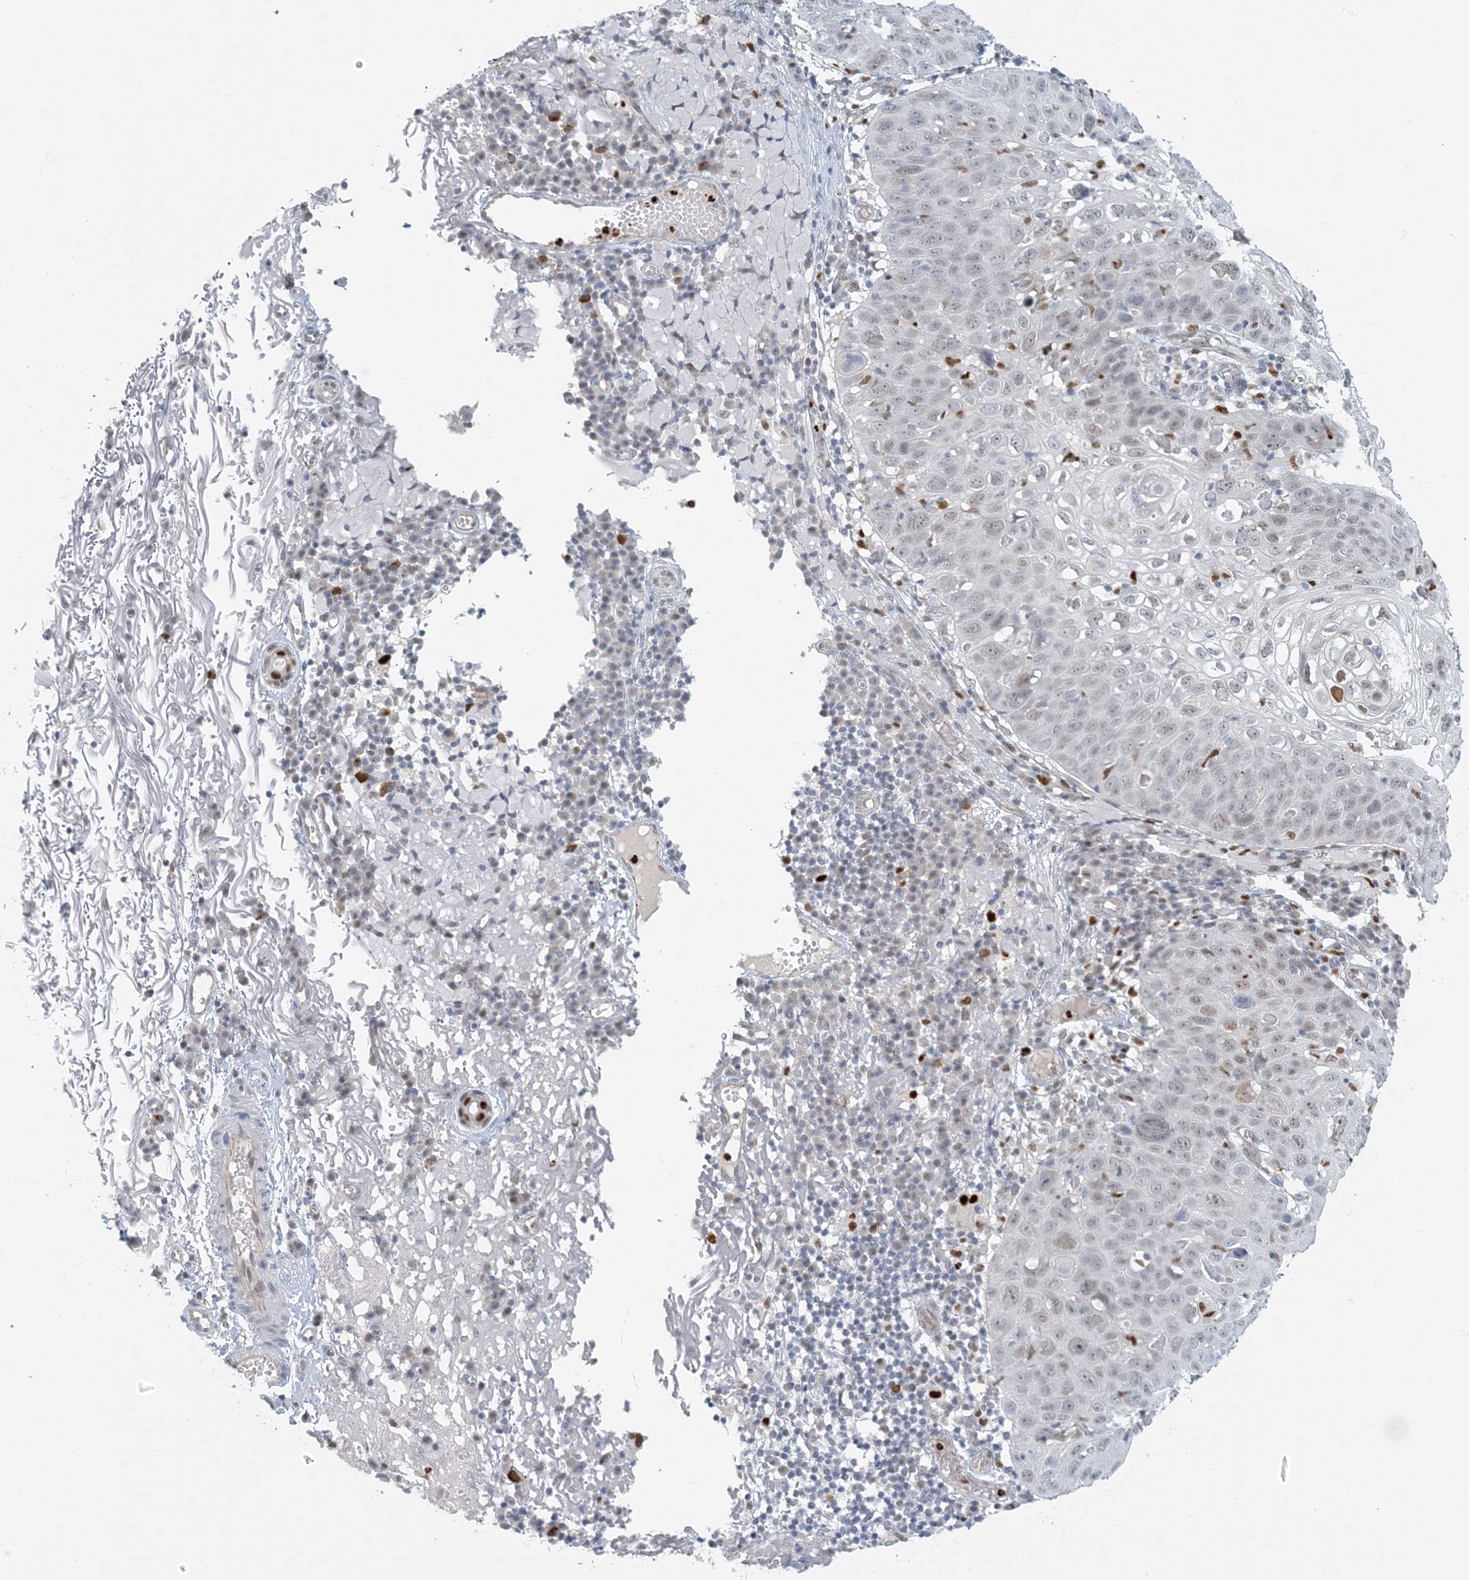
{"staining": {"intensity": "weak", "quantity": "<25%", "location": "nuclear"}, "tissue": "skin cancer", "cell_type": "Tumor cells", "image_type": "cancer", "snomed": [{"axis": "morphology", "description": "Squamous cell carcinoma, NOS"}, {"axis": "topography", "description": "Skin"}], "caption": "This is a histopathology image of immunohistochemistry staining of squamous cell carcinoma (skin), which shows no positivity in tumor cells.", "gene": "AK9", "patient": {"sex": "female", "age": 90}}